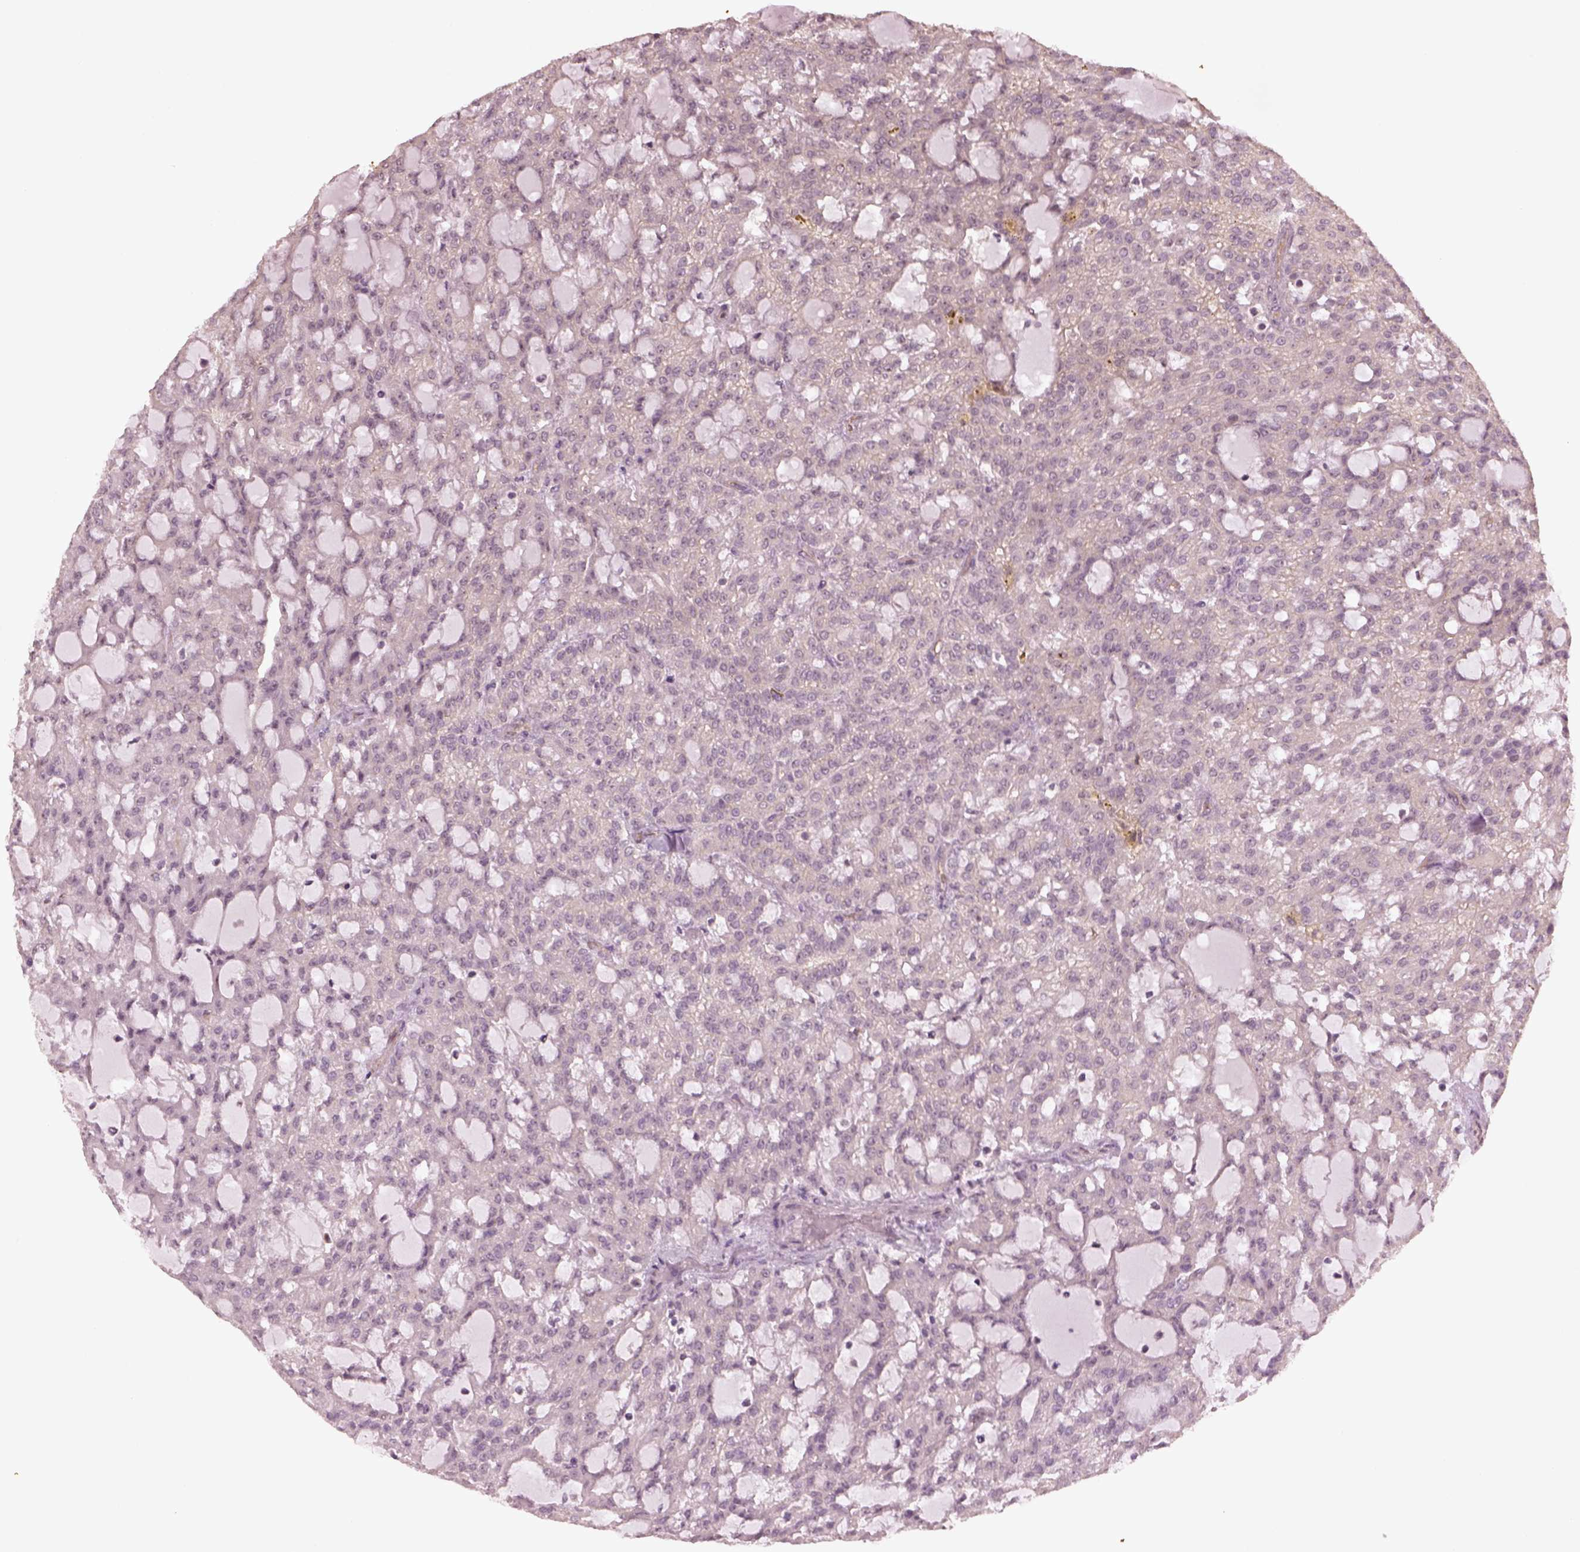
{"staining": {"intensity": "negative", "quantity": "none", "location": "none"}, "tissue": "renal cancer", "cell_type": "Tumor cells", "image_type": "cancer", "snomed": [{"axis": "morphology", "description": "Adenocarcinoma, NOS"}, {"axis": "topography", "description": "Kidney"}], "caption": "Protein analysis of adenocarcinoma (renal) displays no significant positivity in tumor cells. (DAB immunohistochemistry, high magnification).", "gene": "GNRH1", "patient": {"sex": "male", "age": 63}}